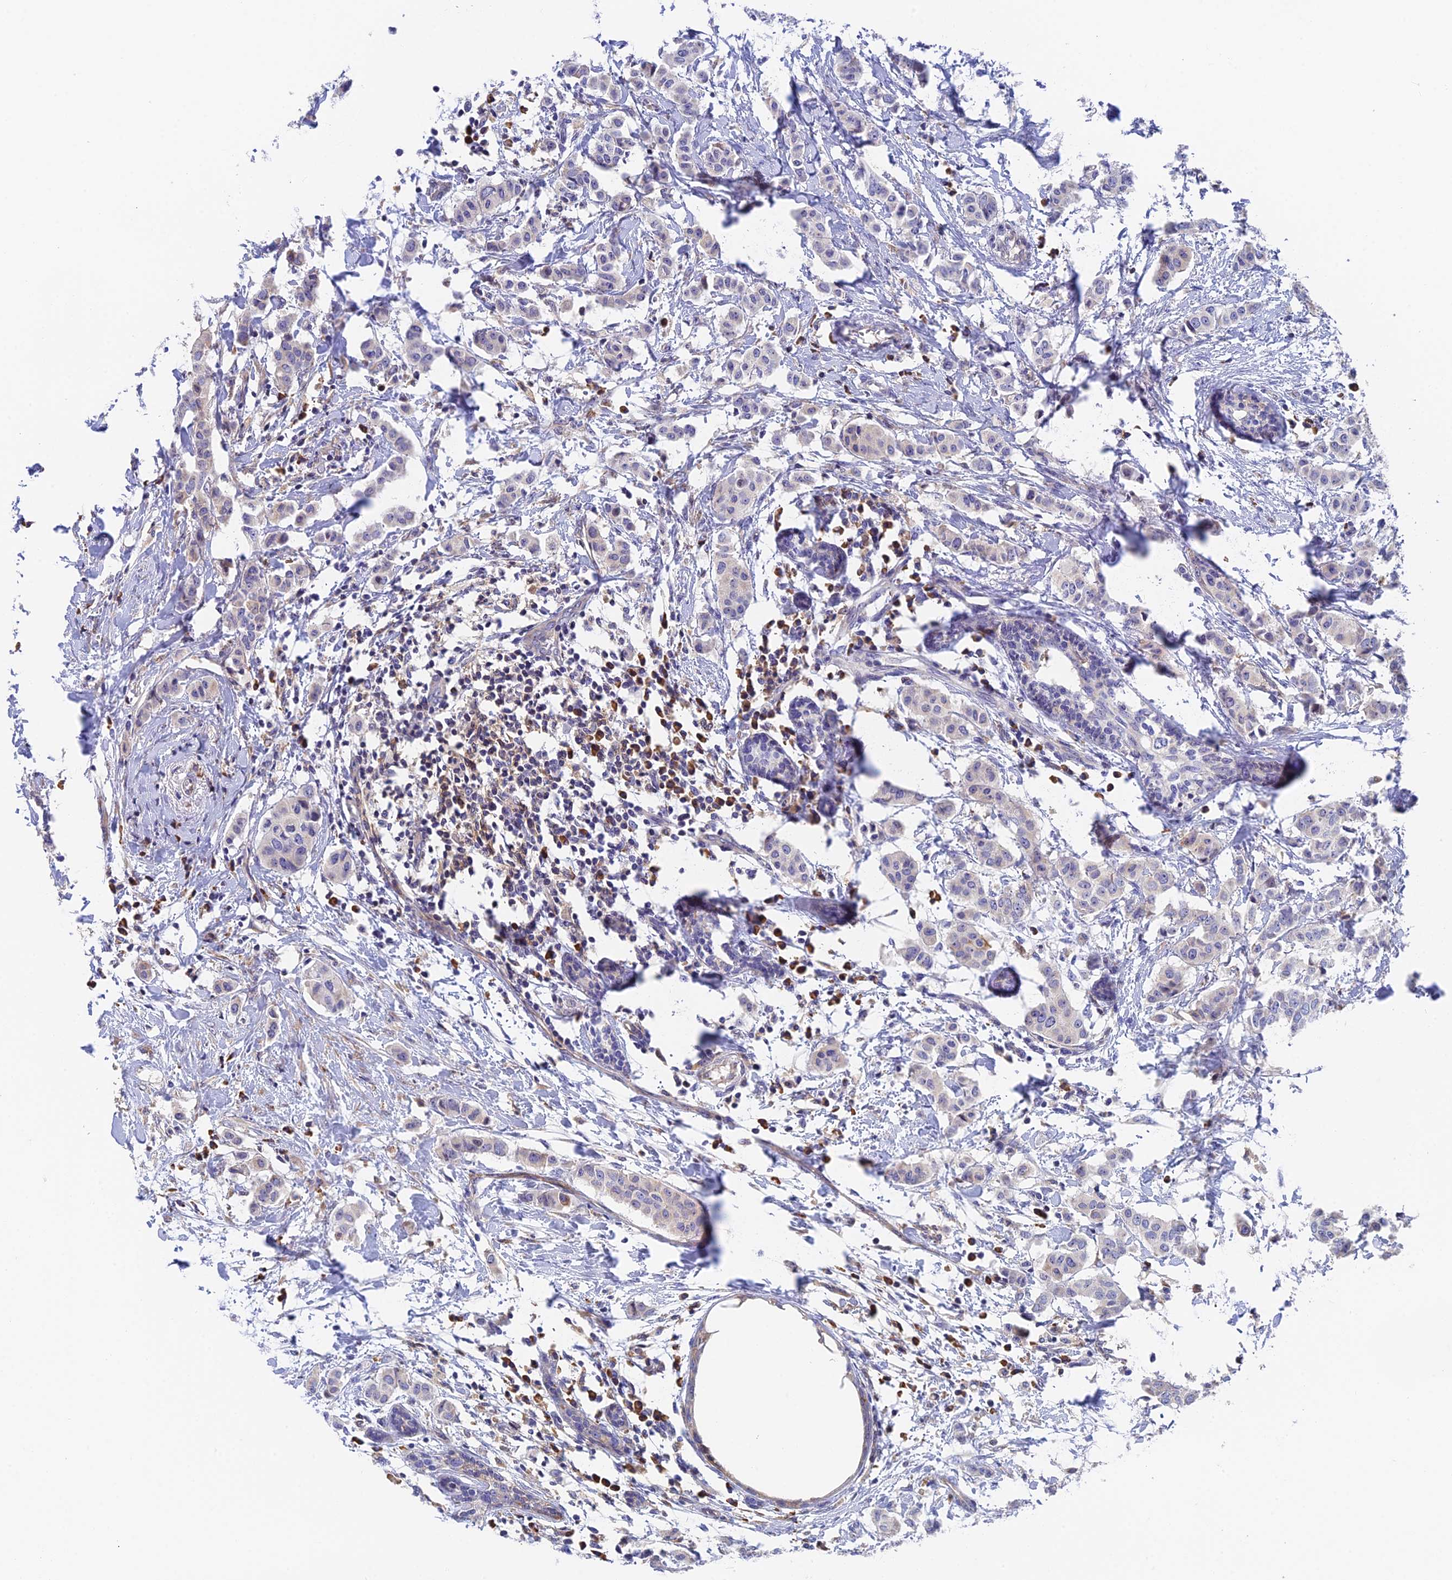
{"staining": {"intensity": "negative", "quantity": "none", "location": "none"}, "tissue": "breast cancer", "cell_type": "Tumor cells", "image_type": "cancer", "snomed": [{"axis": "morphology", "description": "Duct carcinoma"}, {"axis": "topography", "description": "Breast"}], "caption": "There is no significant positivity in tumor cells of intraductal carcinoma (breast). (DAB (3,3'-diaminobenzidine) immunohistochemistry with hematoxylin counter stain).", "gene": "IPO5", "patient": {"sex": "female", "age": 40}}